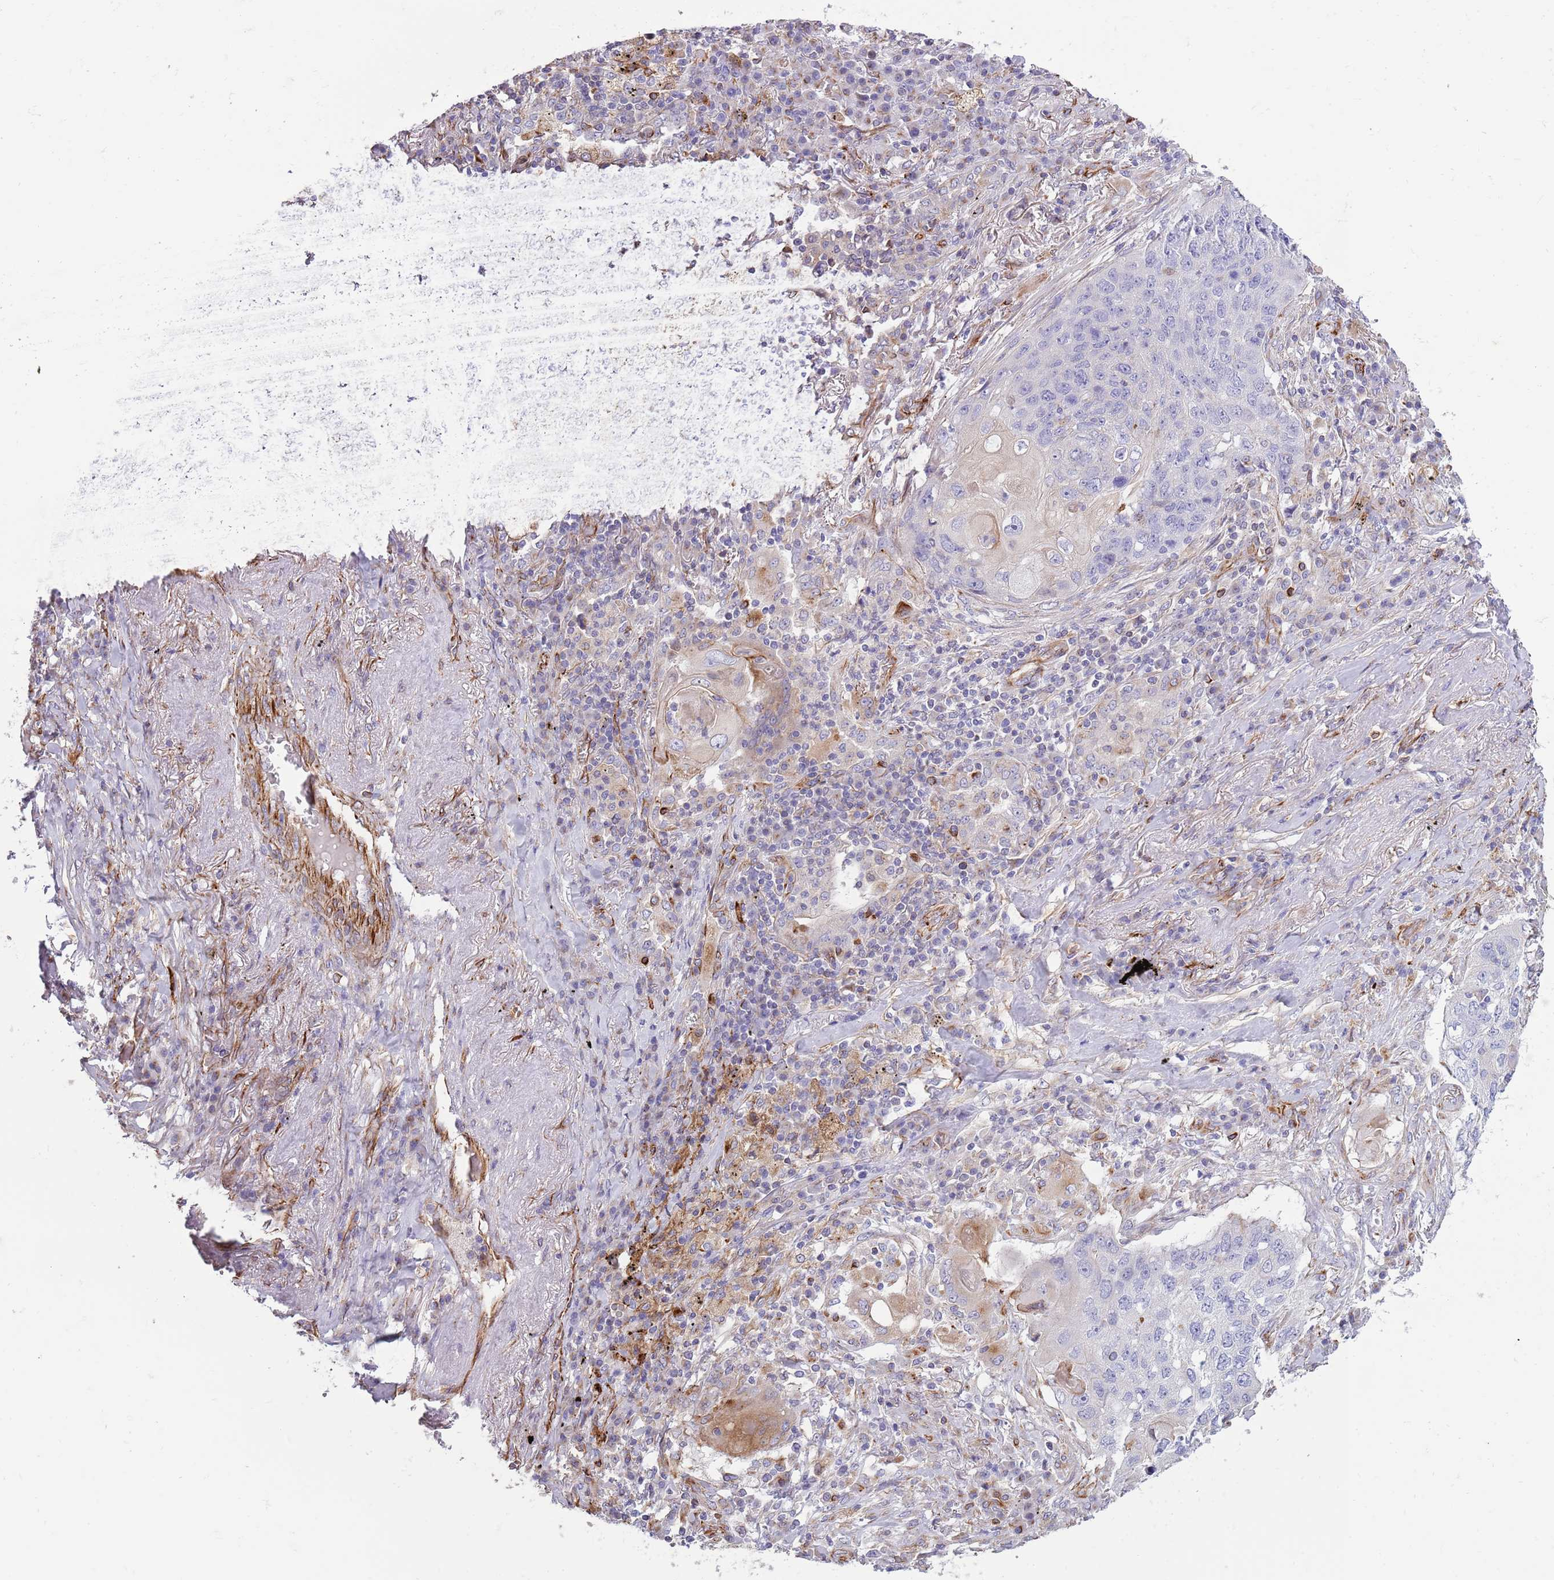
{"staining": {"intensity": "negative", "quantity": "none", "location": "none"}, "tissue": "lung cancer", "cell_type": "Tumor cells", "image_type": "cancer", "snomed": [{"axis": "morphology", "description": "Squamous cell carcinoma, NOS"}, {"axis": "topography", "description": "Lung"}], "caption": "Squamous cell carcinoma (lung) stained for a protein using IHC demonstrates no positivity tumor cells.", "gene": "MOGAT1", "patient": {"sex": "female", "age": 63}}